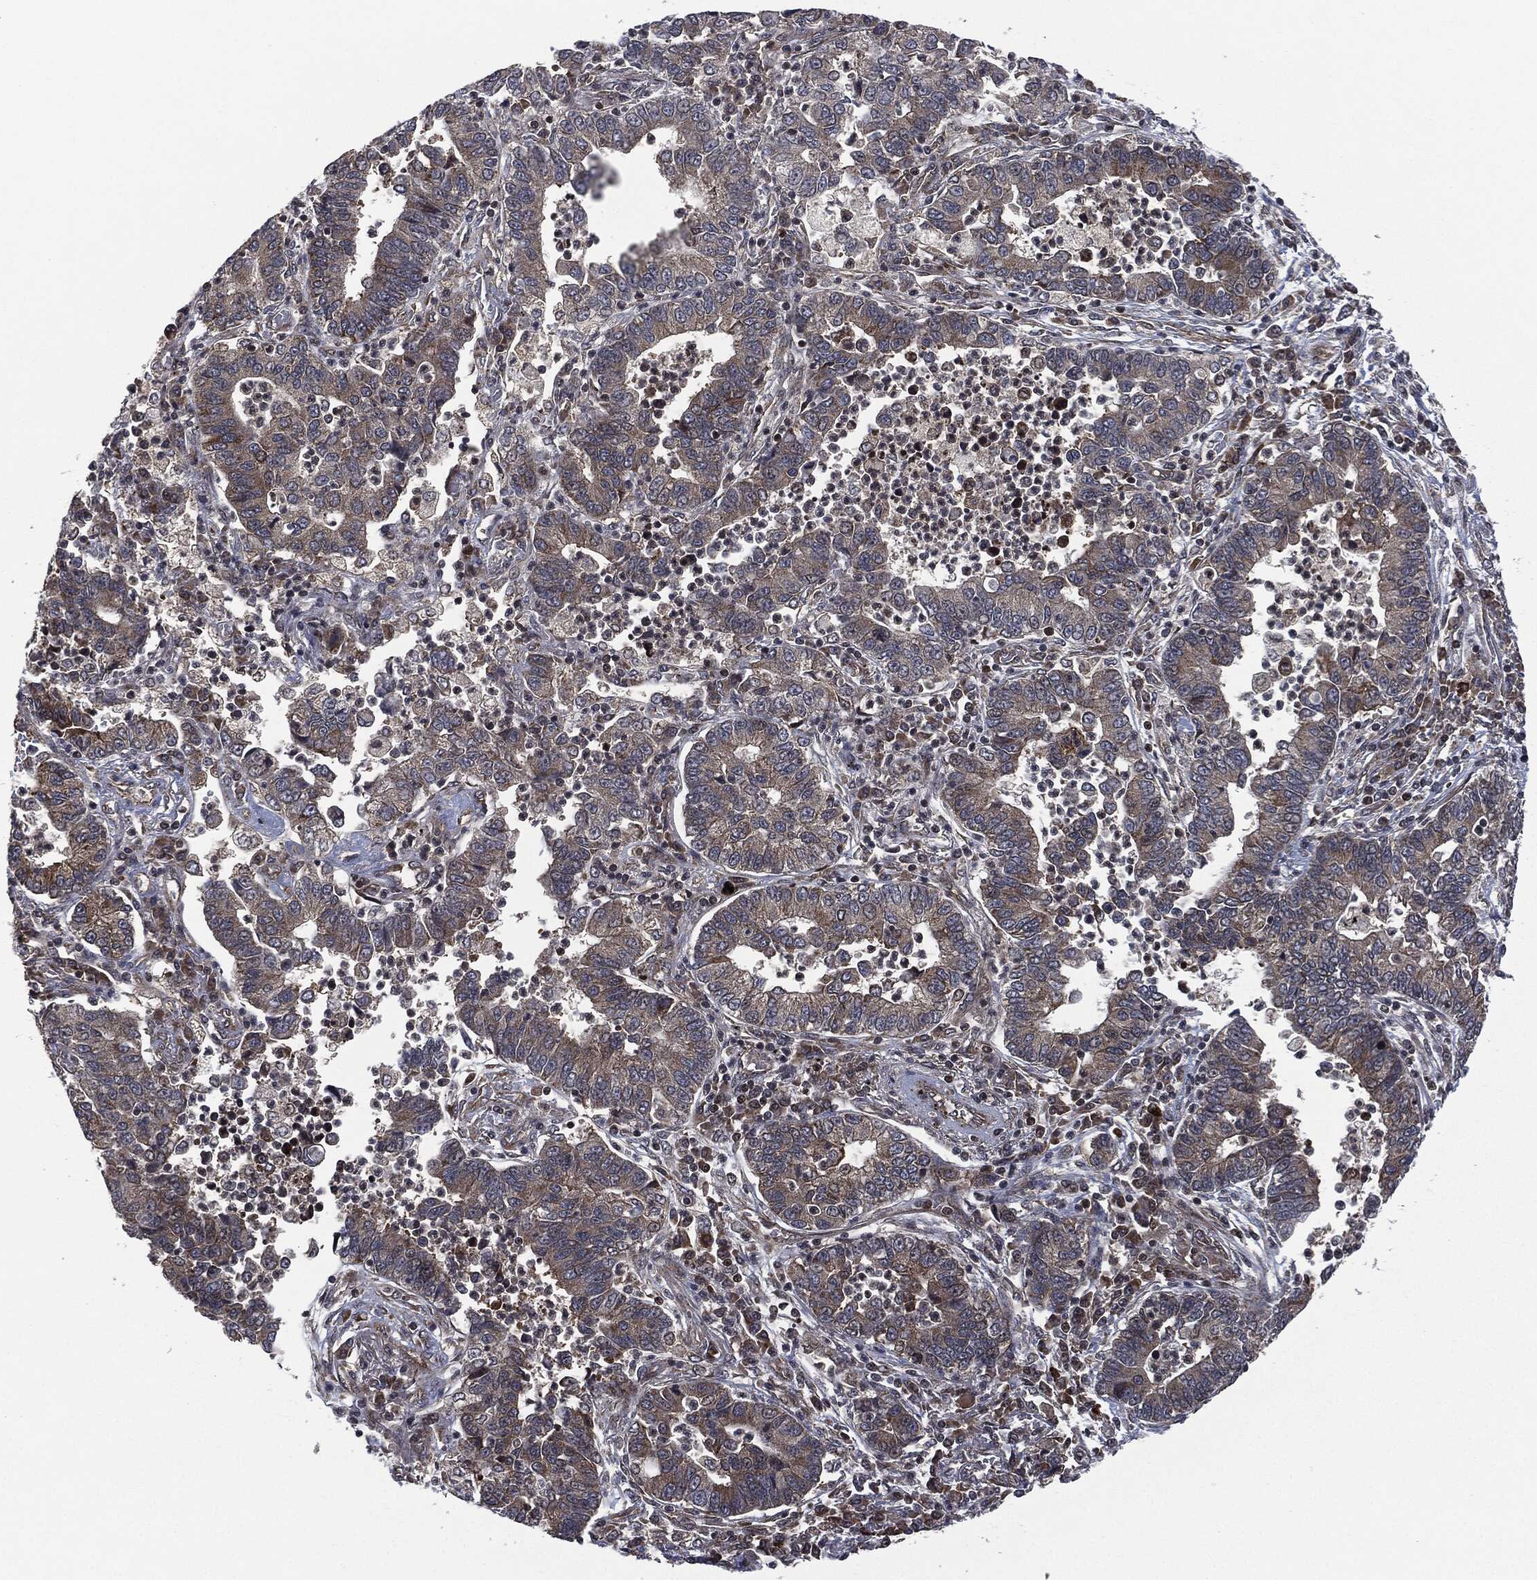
{"staining": {"intensity": "weak", "quantity": "25%-75%", "location": "cytoplasmic/membranous"}, "tissue": "lung cancer", "cell_type": "Tumor cells", "image_type": "cancer", "snomed": [{"axis": "morphology", "description": "Adenocarcinoma, NOS"}, {"axis": "topography", "description": "Lung"}], "caption": "Lung adenocarcinoma stained with IHC shows weak cytoplasmic/membranous expression in about 25%-75% of tumor cells. (DAB (3,3'-diaminobenzidine) IHC with brightfield microscopy, high magnification).", "gene": "HRAS", "patient": {"sex": "female", "age": 57}}